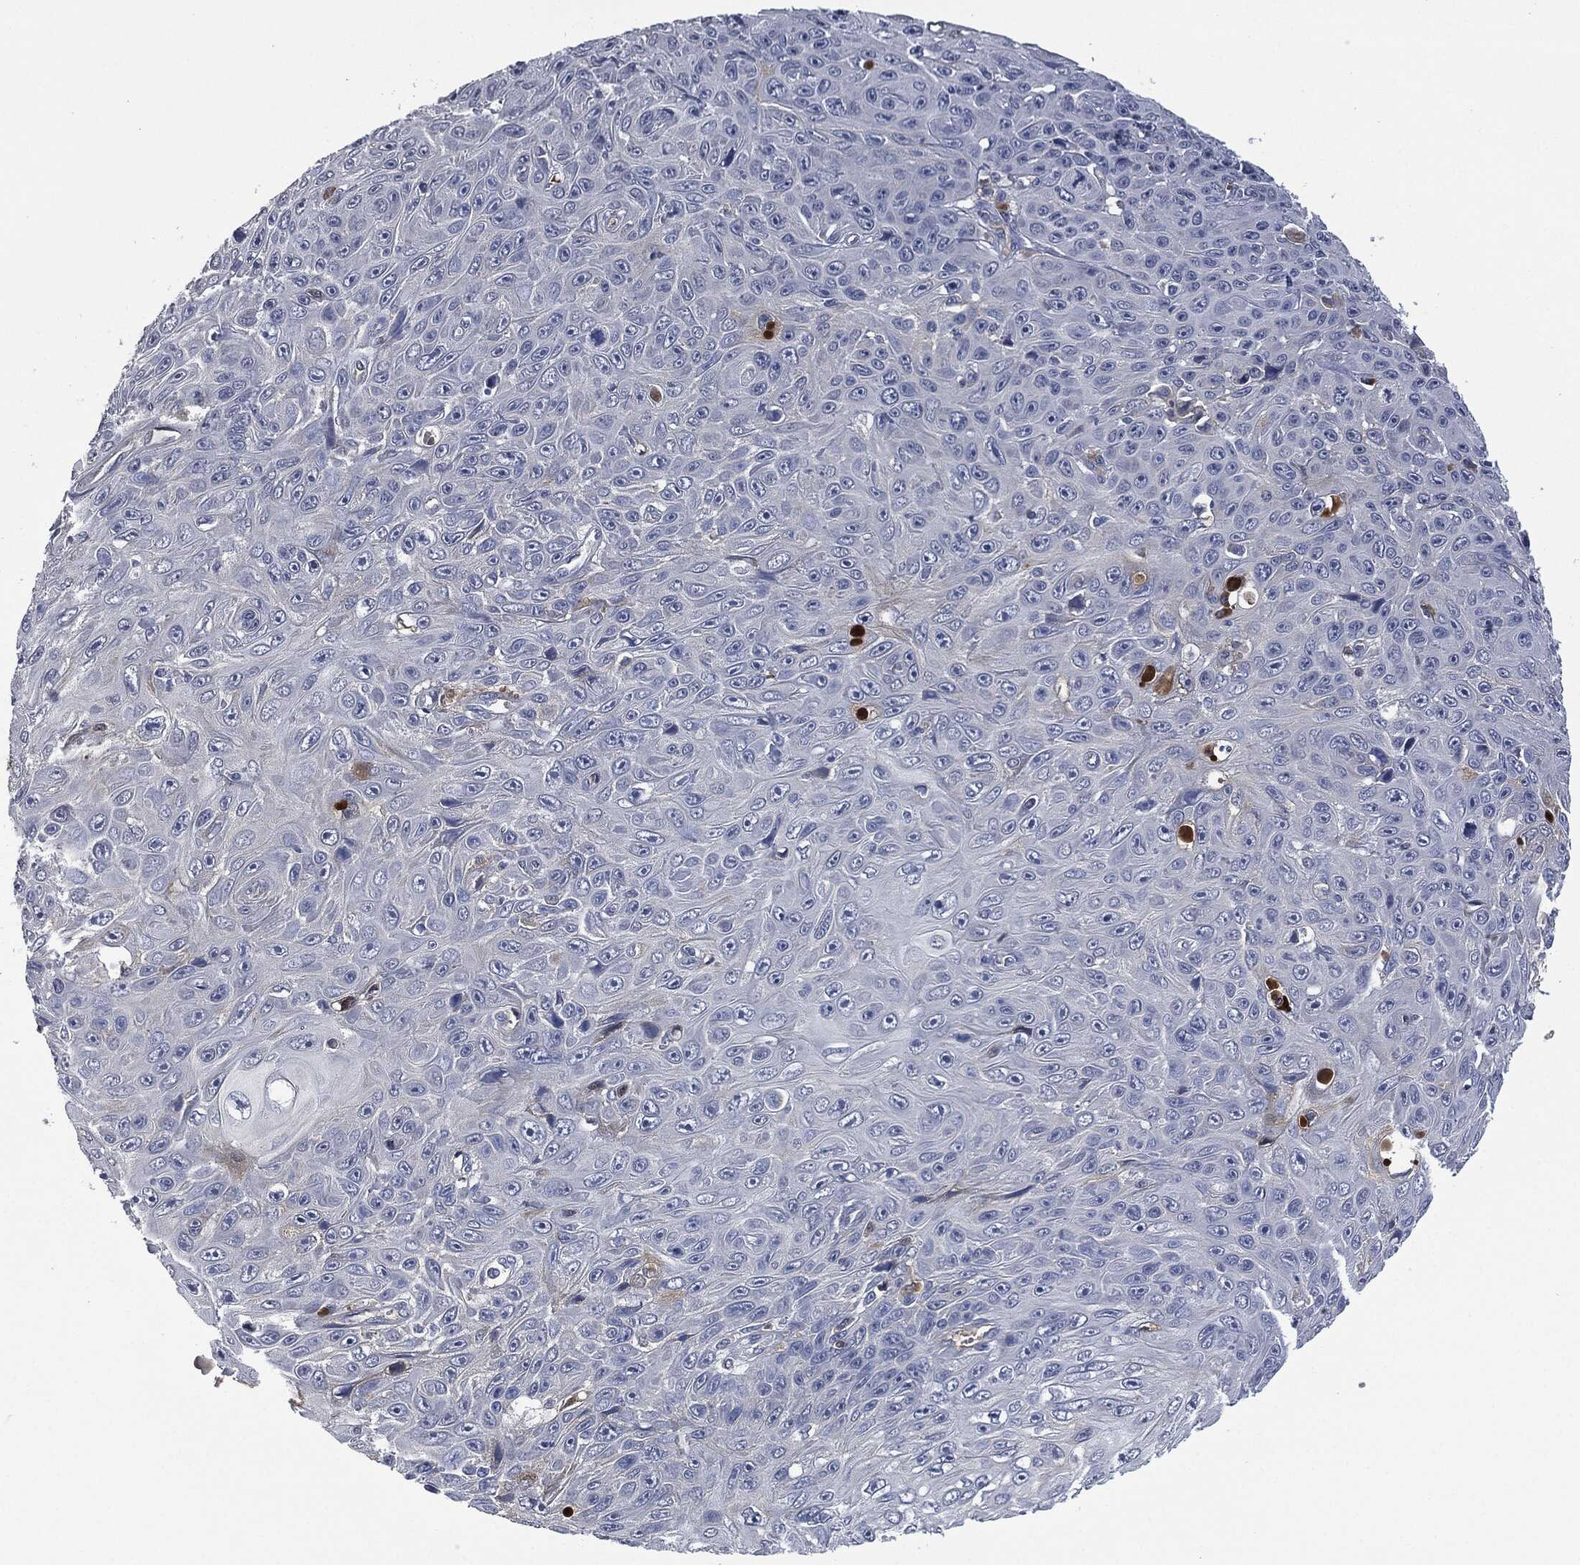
{"staining": {"intensity": "negative", "quantity": "none", "location": "none"}, "tissue": "skin cancer", "cell_type": "Tumor cells", "image_type": "cancer", "snomed": [{"axis": "morphology", "description": "Squamous cell carcinoma, NOS"}, {"axis": "topography", "description": "Skin"}], "caption": "This is a micrograph of IHC staining of skin squamous cell carcinoma, which shows no expression in tumor cells.", "gene": "SIGLEC7", "patient": {"sex": "male", "age": 82}}